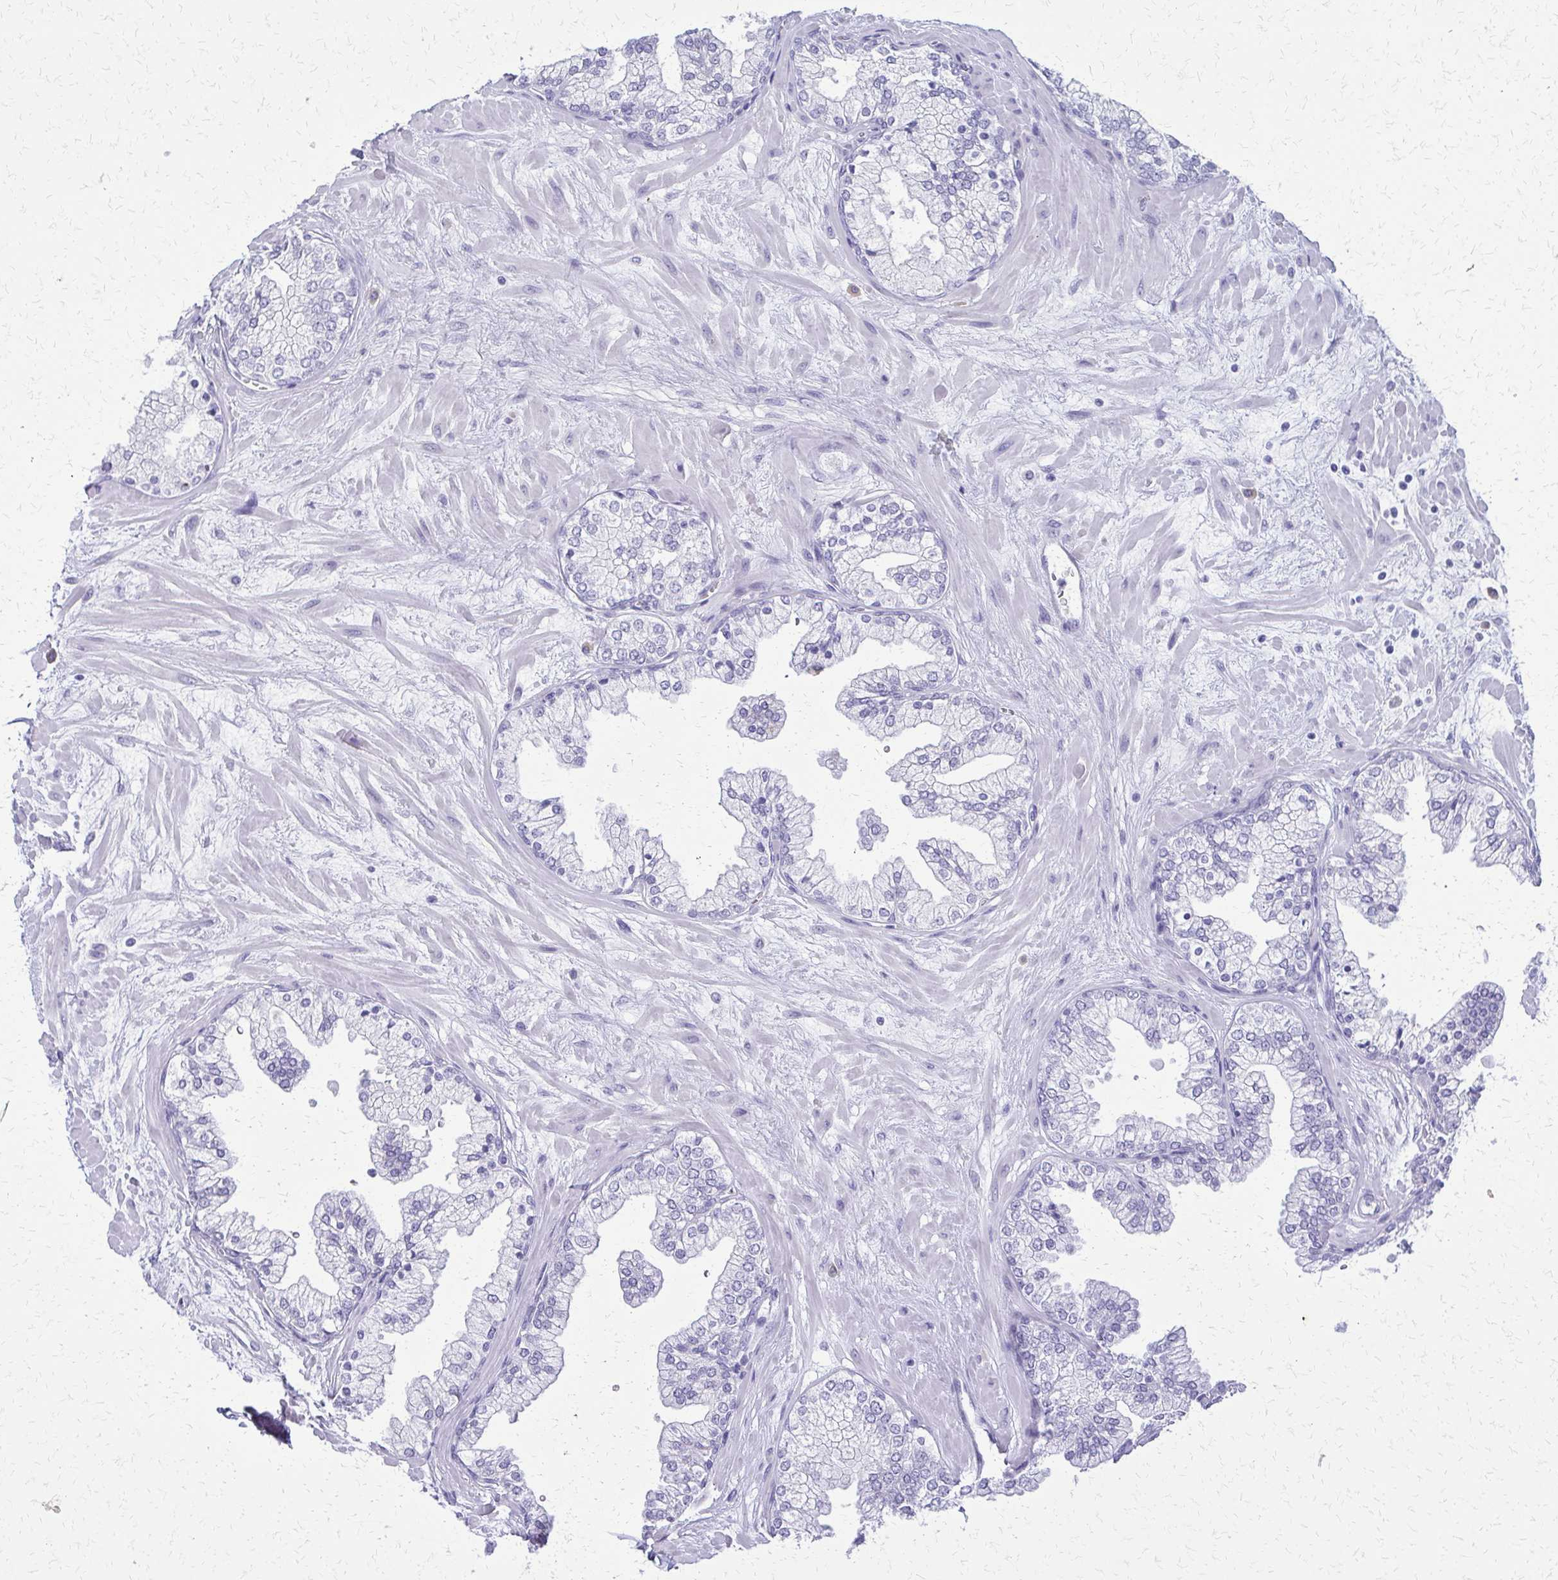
{"staining": {"intensity": "negative", "quantity": "none", "location": "none"}, "tissue": "prostate", "cell_type": "Glandular cells", "image_type": "normal", "snomed": [{"axis": "morphology", "description": "Normal tissue, NOS"}, {"axis": "topography", "description": "Prostate"}, {"axis": "topography", "description": "Peripheral nerve tissue"}], "caption": "Human prostate stained for a protein using immunohistochemistry (IHC) exhibits no staining in glandular cells.", "gene": "FAM162B", "patient": {"sex": "male", "age": 61}}